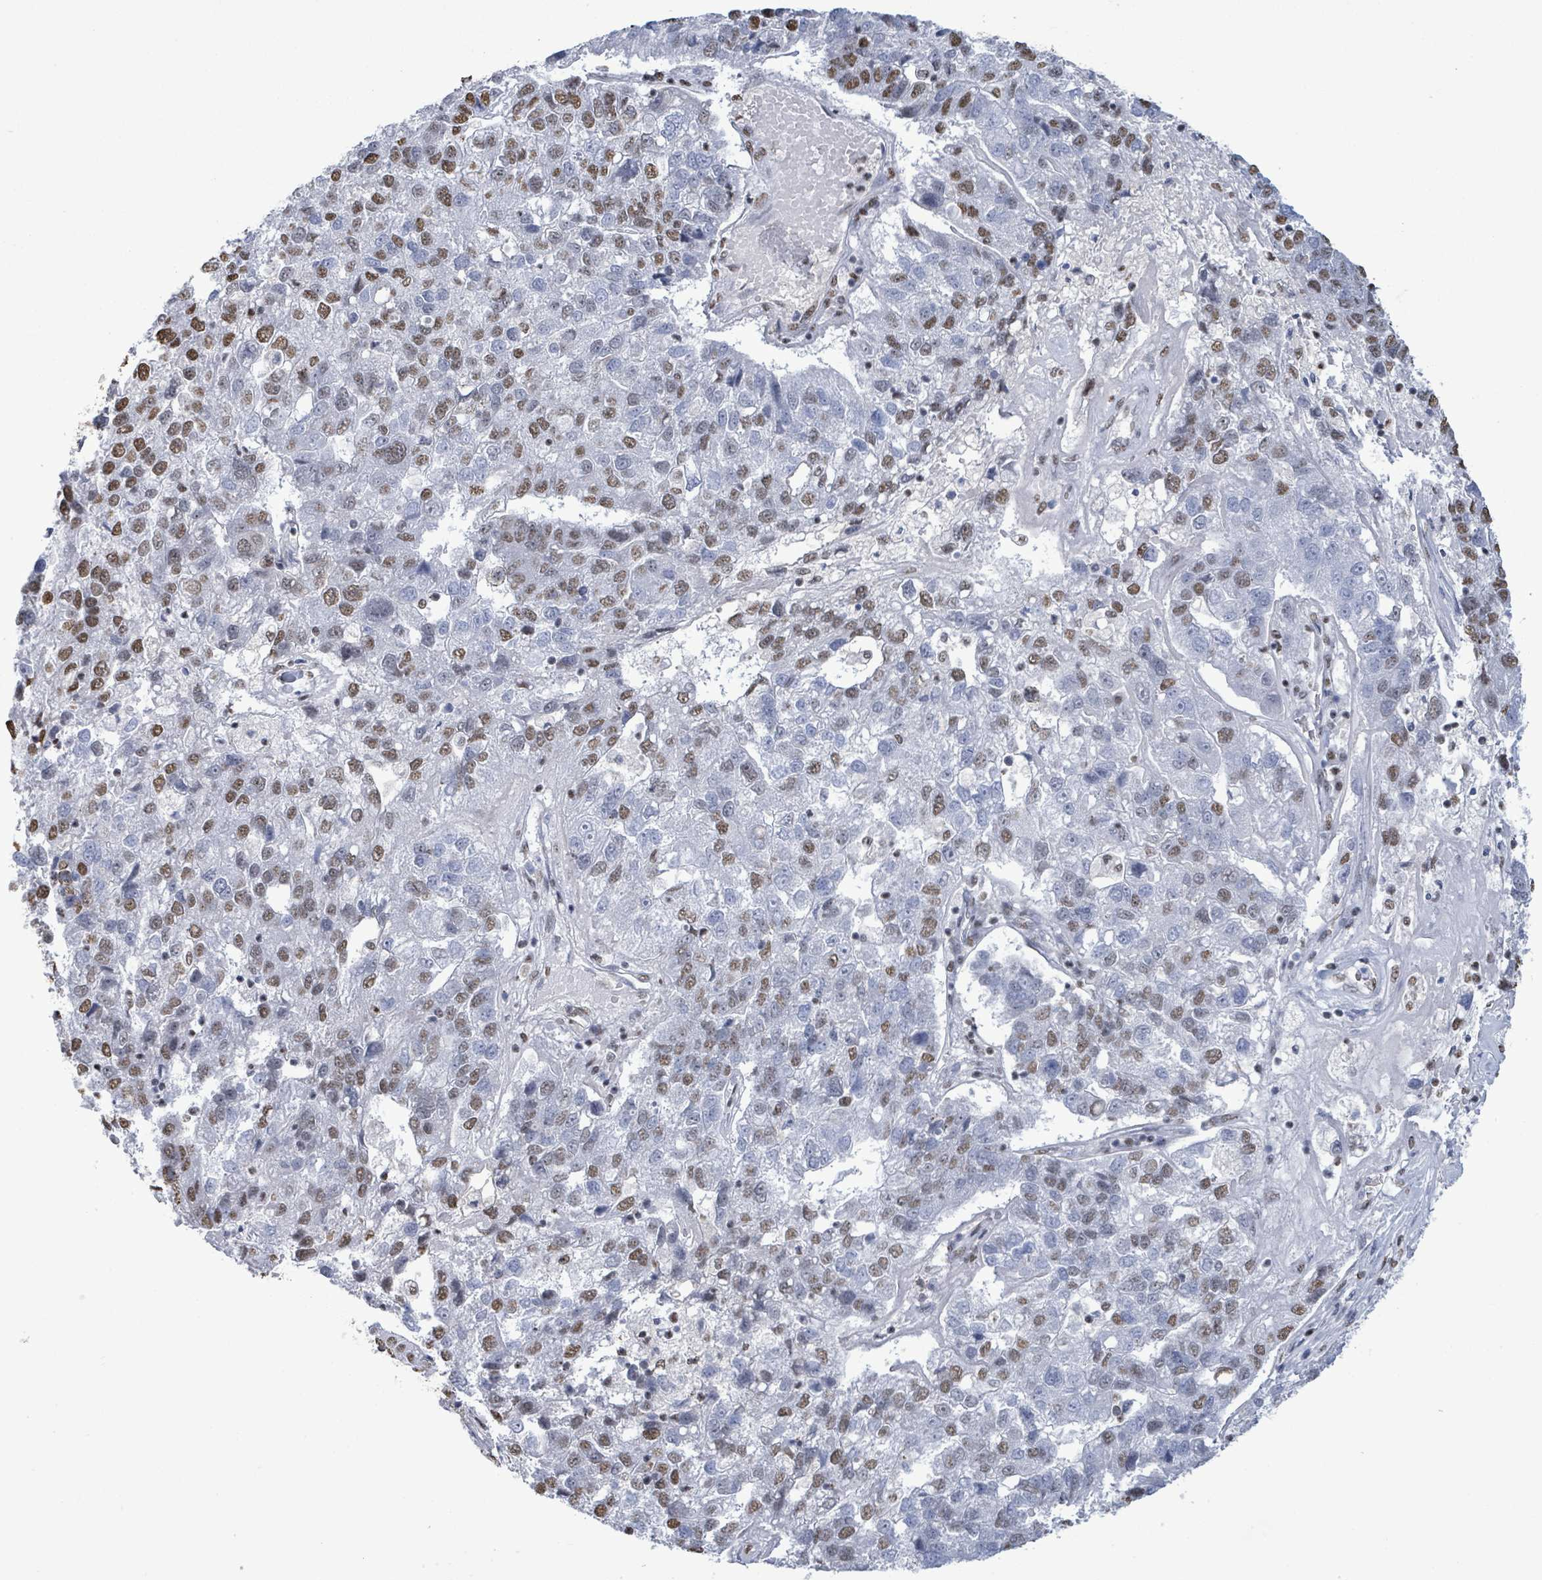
{"staining": {"intensity": "weak", "quantity": "25%-75%", "location": "nuclear"}, "tissue": "pancreatic cancer", "cell_type": "Tumor cells", "image_type": "cancer", "snomed": [{"axis": "morphology", "description": "Adenocarcinoma, NOS"}, {"axis": "topography", "description": "Pancreas"}], "caption": "A low amount of weak nuclear staining is seen in about 25%-75% of tumor cells in pancreatic adenocarcinoma tissue. The protein is shown in brown color, while the nuclei are stained blue.", "gene": "SAMD14", "patient": {"sex": "female", "age": 61}}